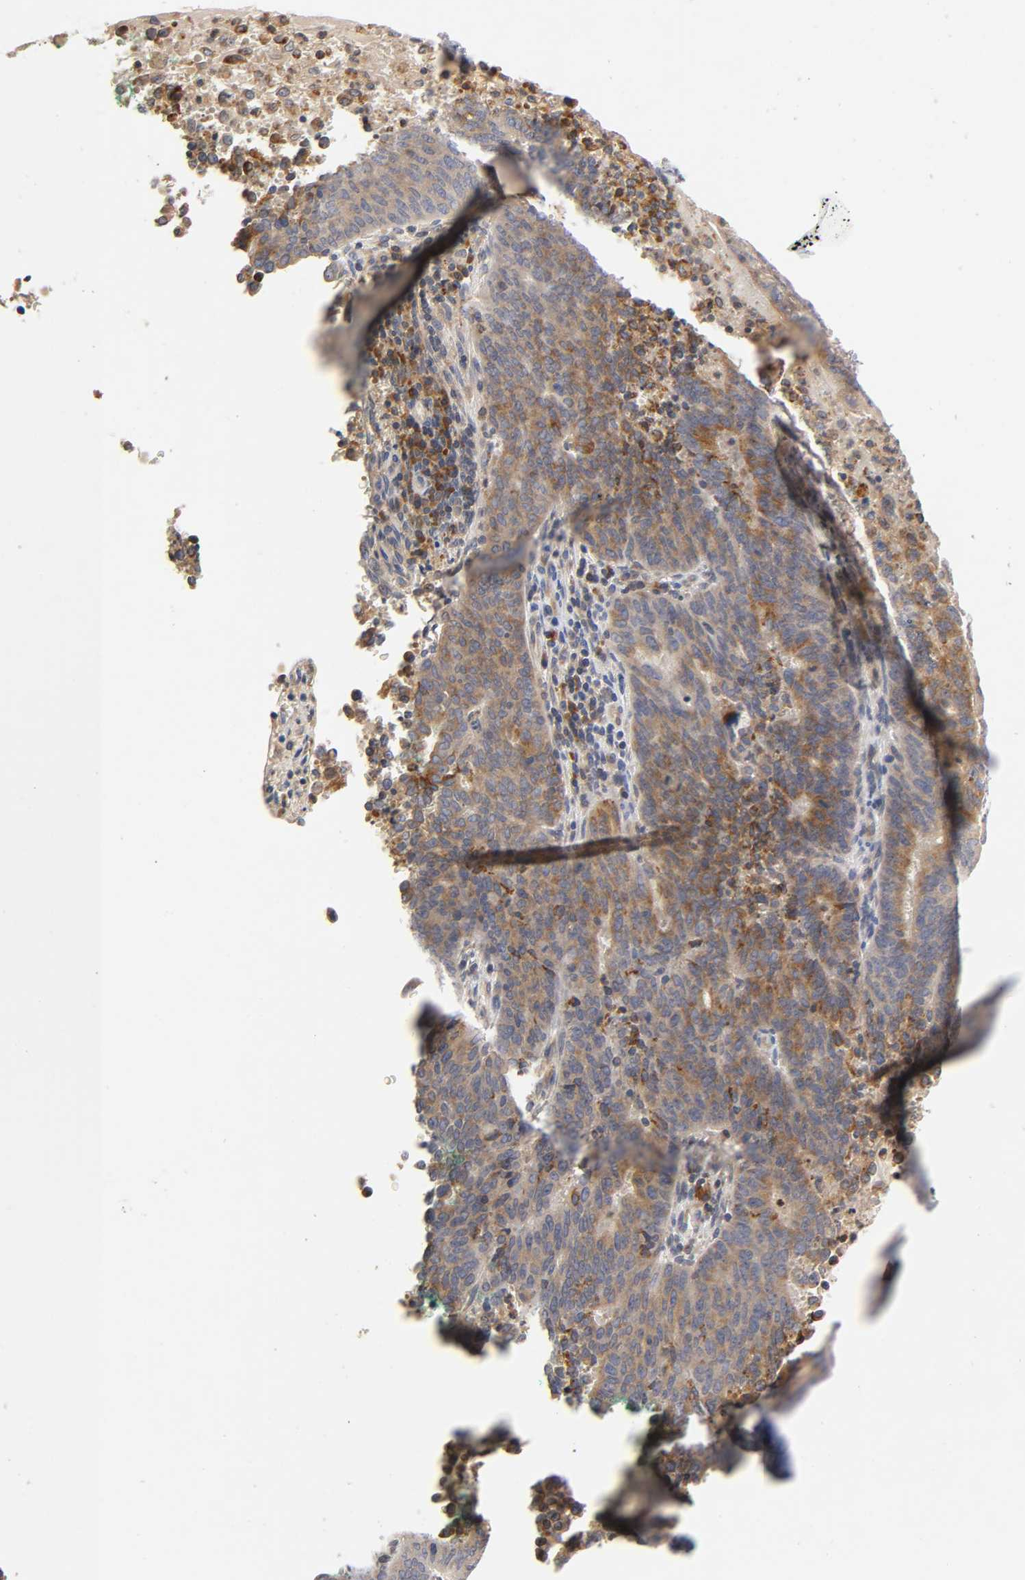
{"staining": {"intensity": "weak", "quantity": ">75%", "location": "cytoplasmic/membranous"}, "tissue": "cervical cancer", "cell_type": "Tumor cells", "image_type": "cancer", "snomed": [{"axis": "morphology", "description": "Adenocarcinoma, NOS"}, {"axis": "topography", "description": "Cervix"}], "caption": "A micrograph showing weak cytoplasmic/membranous expression in about >75% of tumor cells in adenocarcinoma (cervical), as visualized by brown immunohistochemical staining.", "gene": "RHOA", "patient": {"sex": "female", "age": 44}}